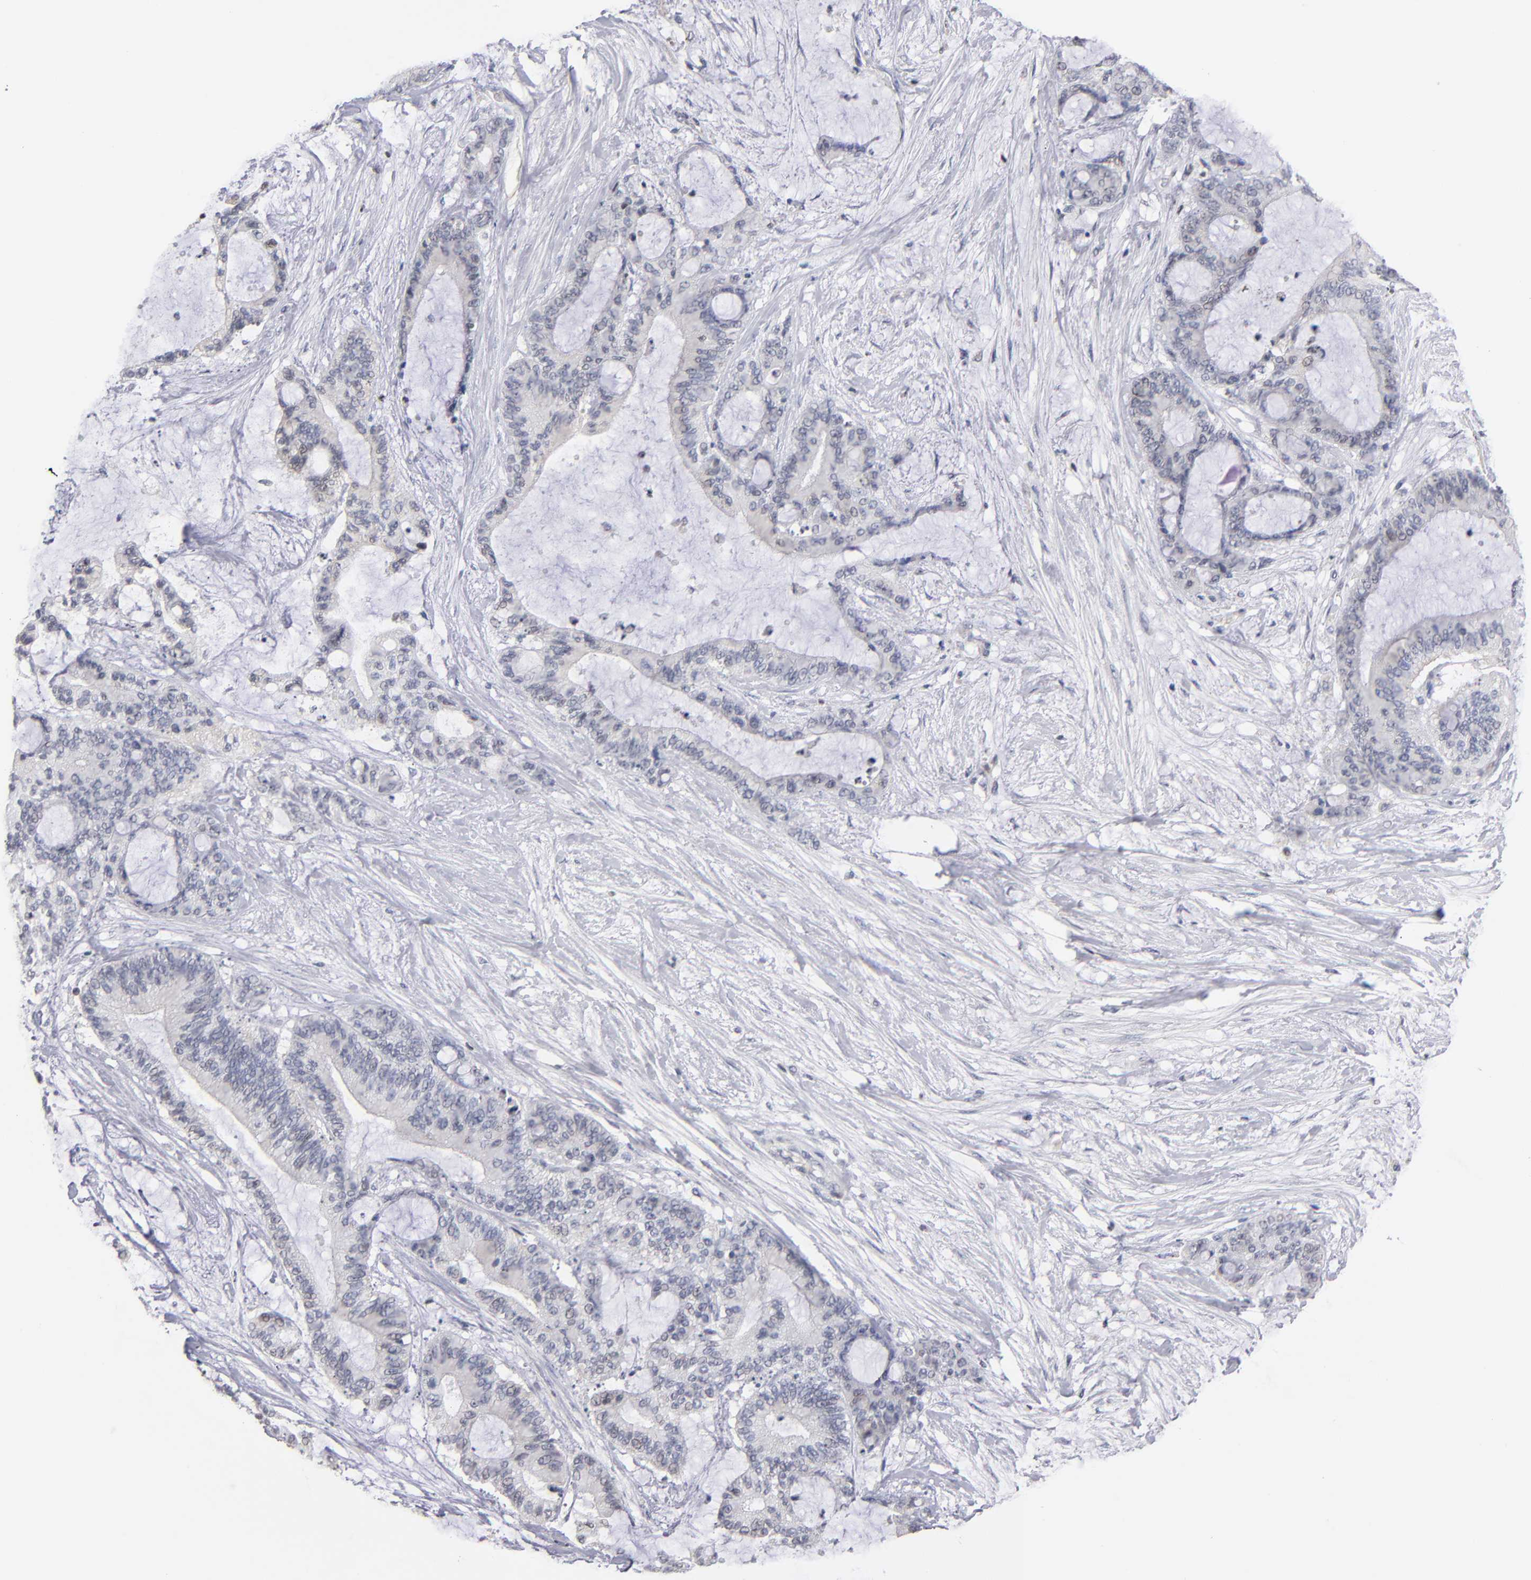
{"staining": {"intensity": "negative", "quantity": "none", "location": "none"}, "tissue": "liver cancer", "cell_type": "Tumor cells", "image_type": "cancer", "snomed": [{"axis": "morphology", "description": "Cholangiocarcinoma"}, {"axis": "topography", "description": "Liver"}], "caption": "Human liver cancer (cholangiocarcinoma) stained for a protein using IHC exhibits no positivity in tumor cells.", "gene": "ODF2", "patient": {"sex": "female", "age": 73}}